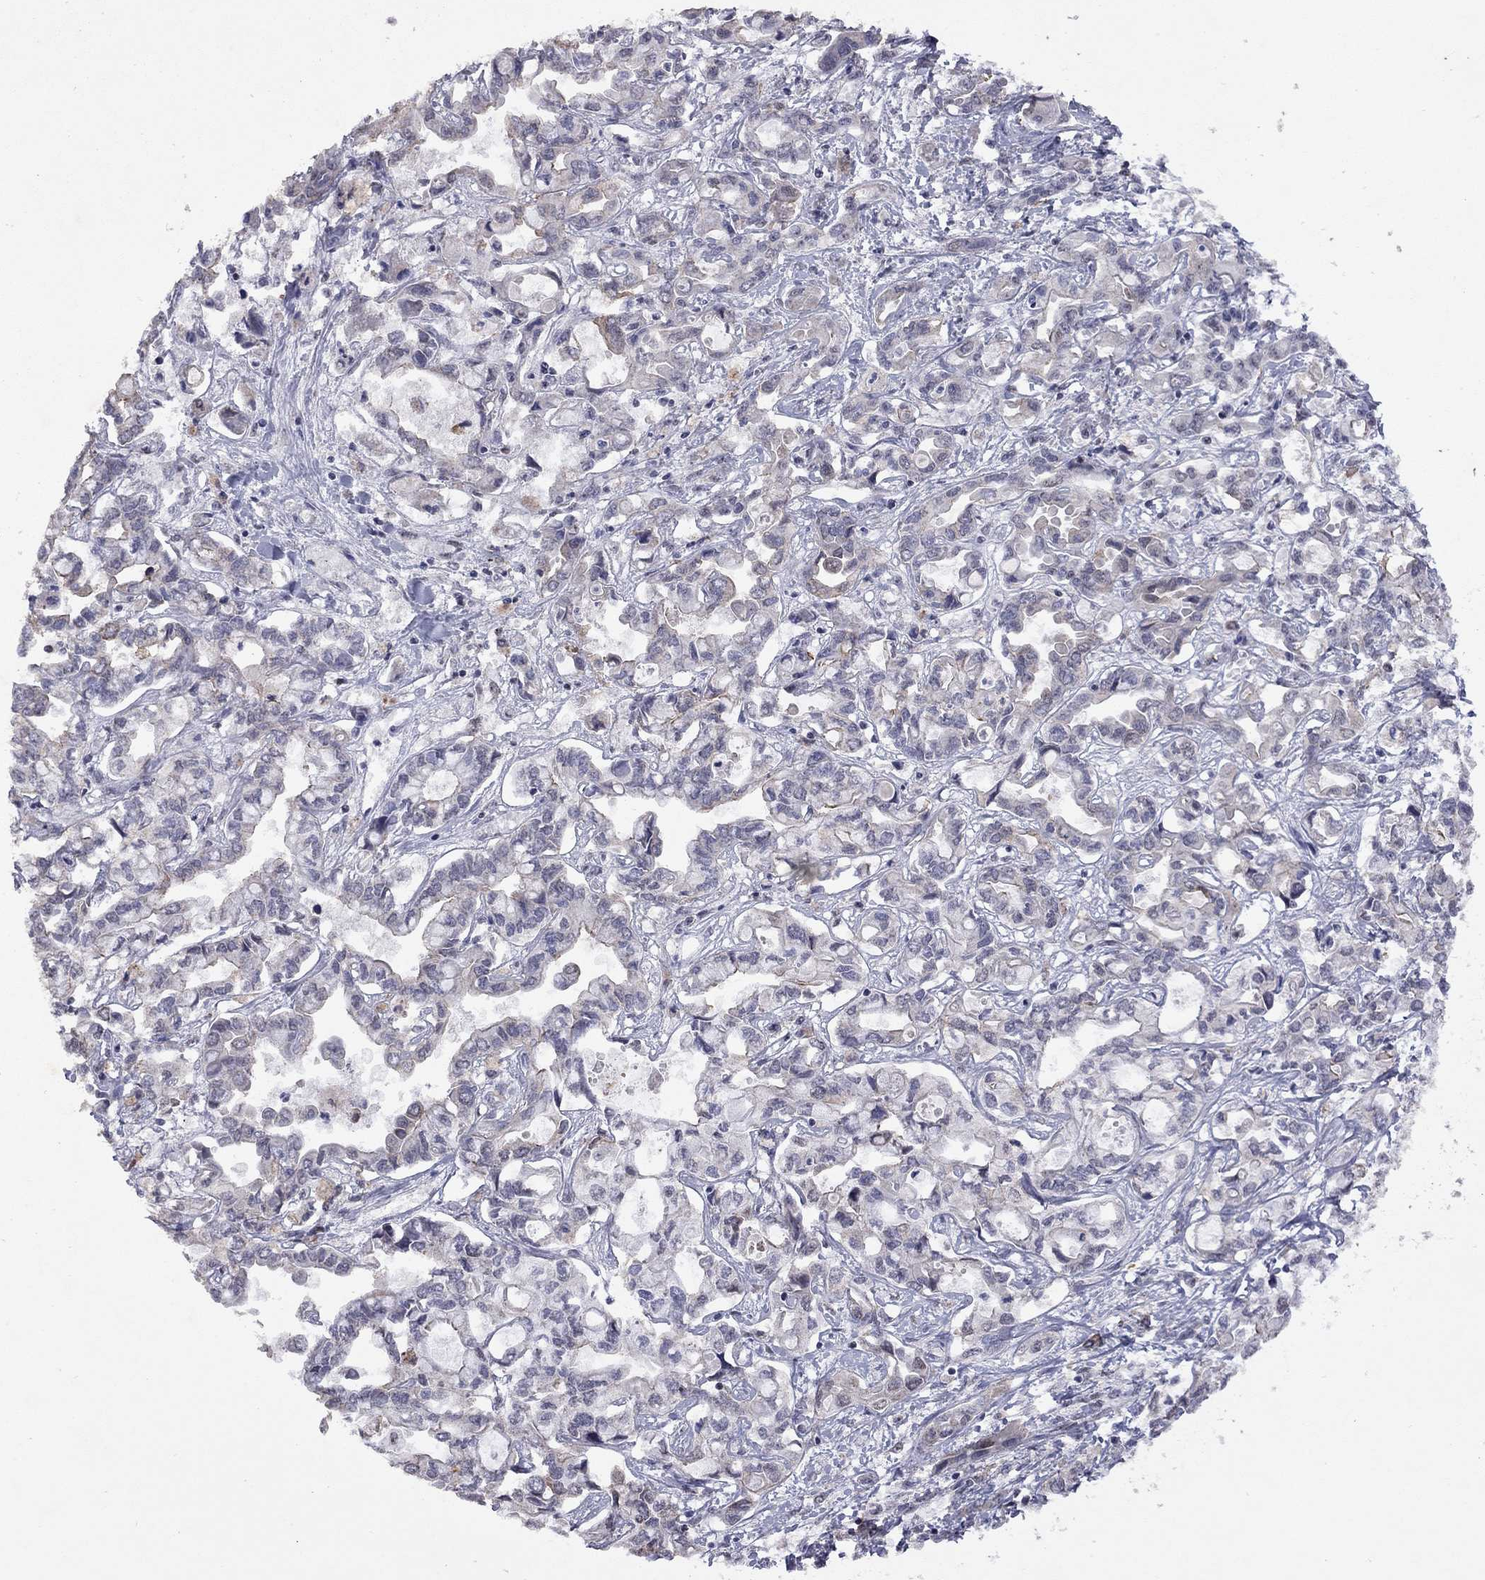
{"staining": {"intensity": "negative", "quantity": "none", "location": "none"}, "tissue": "liver cancer", "cell_type": "Tumor cells", "image_type": "cancer", "snomed": [{"axis": "morphology", "description": "Cholangiocarcinoma"}, {"axis": "topography", "description": "Liver"}], "caption": "IHC photomicrograph of neoplastic tissue: human liver cancer (cholangiocarcinoma) stained with DAB demonstrates no significant protein positivity in tumor cells.", "gene": "SPOUT1", "patient": {"sex": "female", "age": 64}}